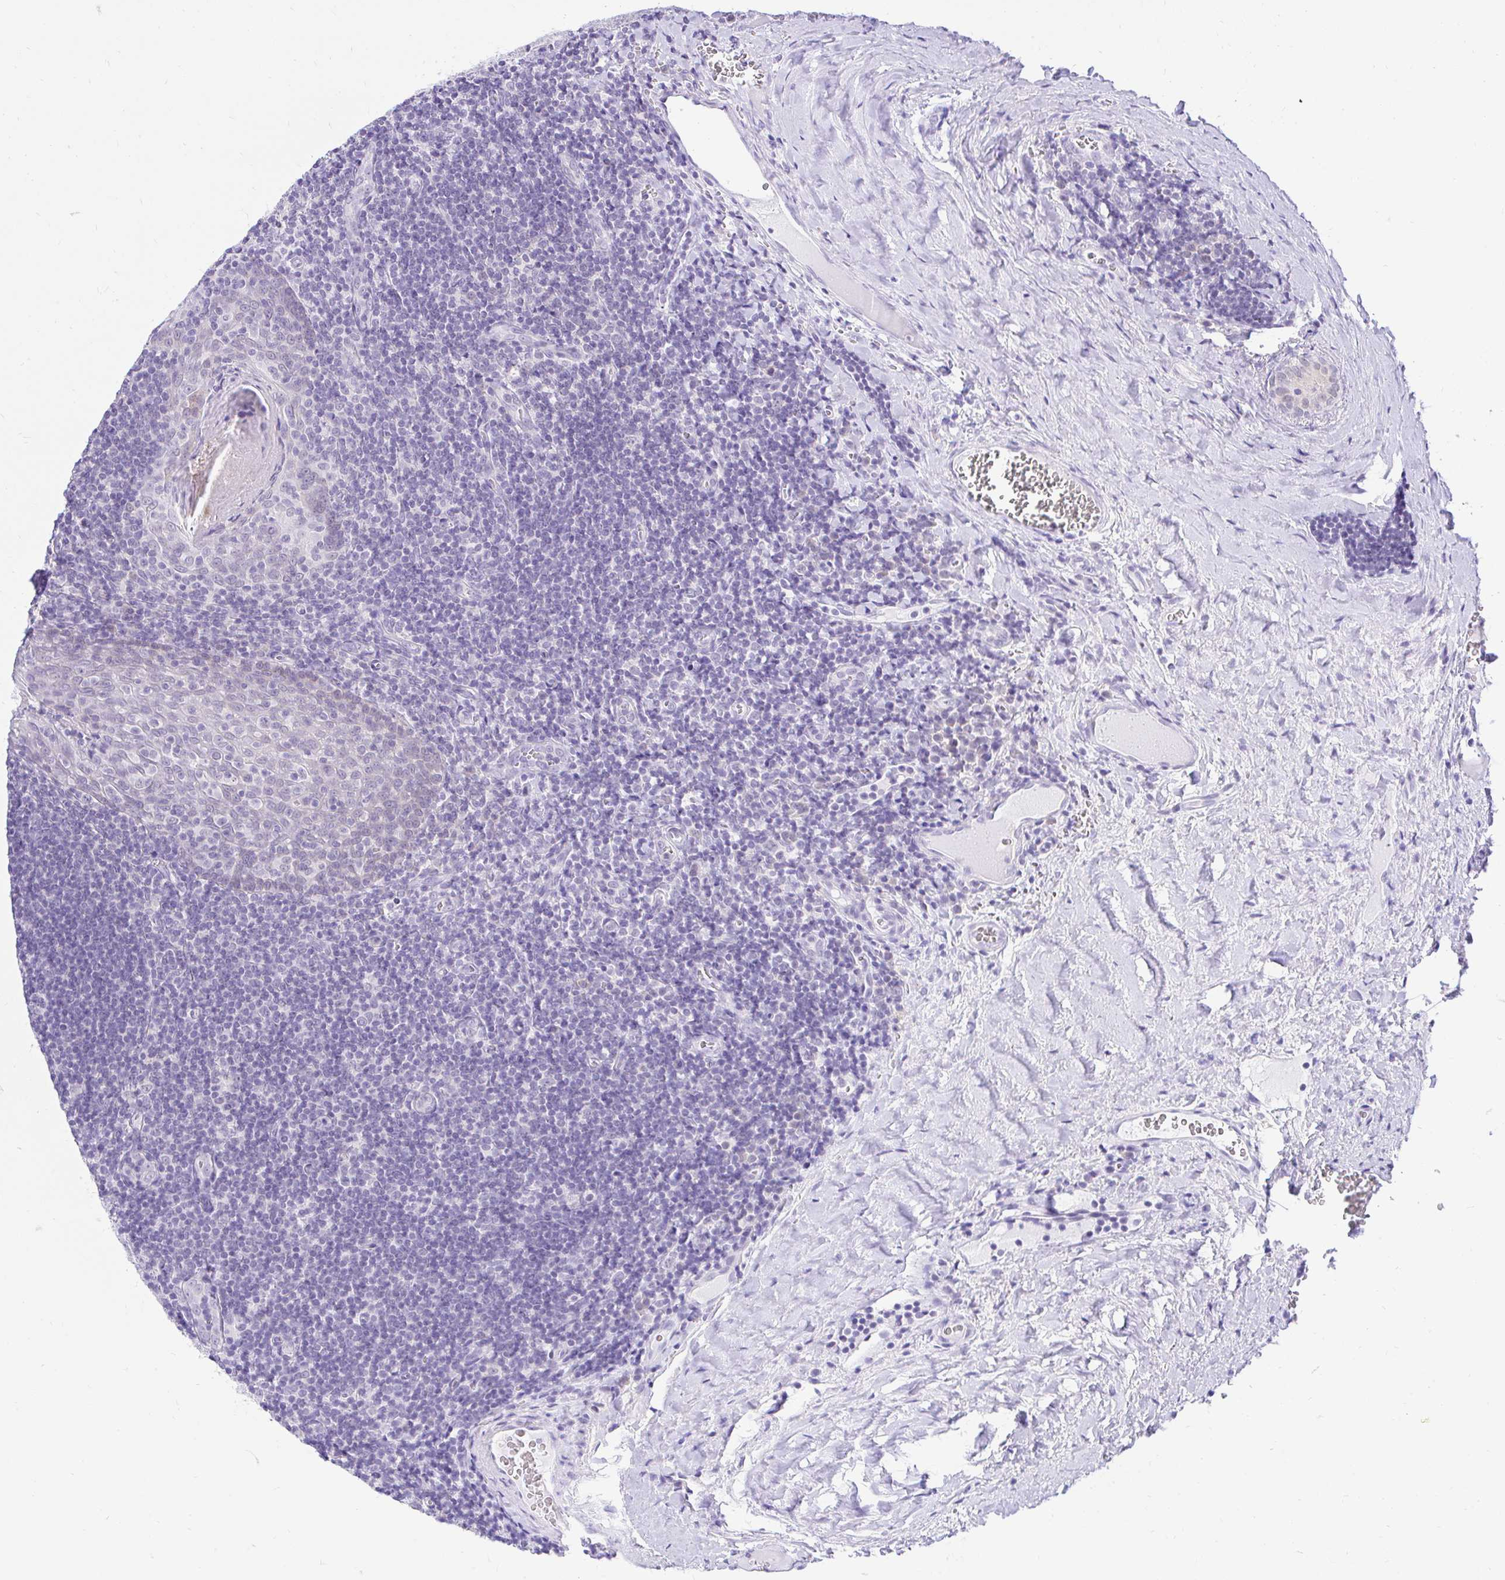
{"staining": {"intensity": "negative", "quantity": "none", "location": "none"}, "tissue": "tonsil", "cell_type": "Germinal center cells", "image_type": "normal", "snomed": [{"axis": "morphology", "description": "Normal tissue, NOS"}, {"axis": "morphology", "description": "Inflammation, NOS"}, {"axis": "topography", "description": "Tonsil"}], "caption": "Immunohistochemical staining of normal tonsil displays no significant staining in germinal center cells. (DAB immunohistochemistry (IHC) visualized using brightfield microscopy, high magnification).", "gene": "FATE1", "patient": {"sex": "female", "age": 31}}